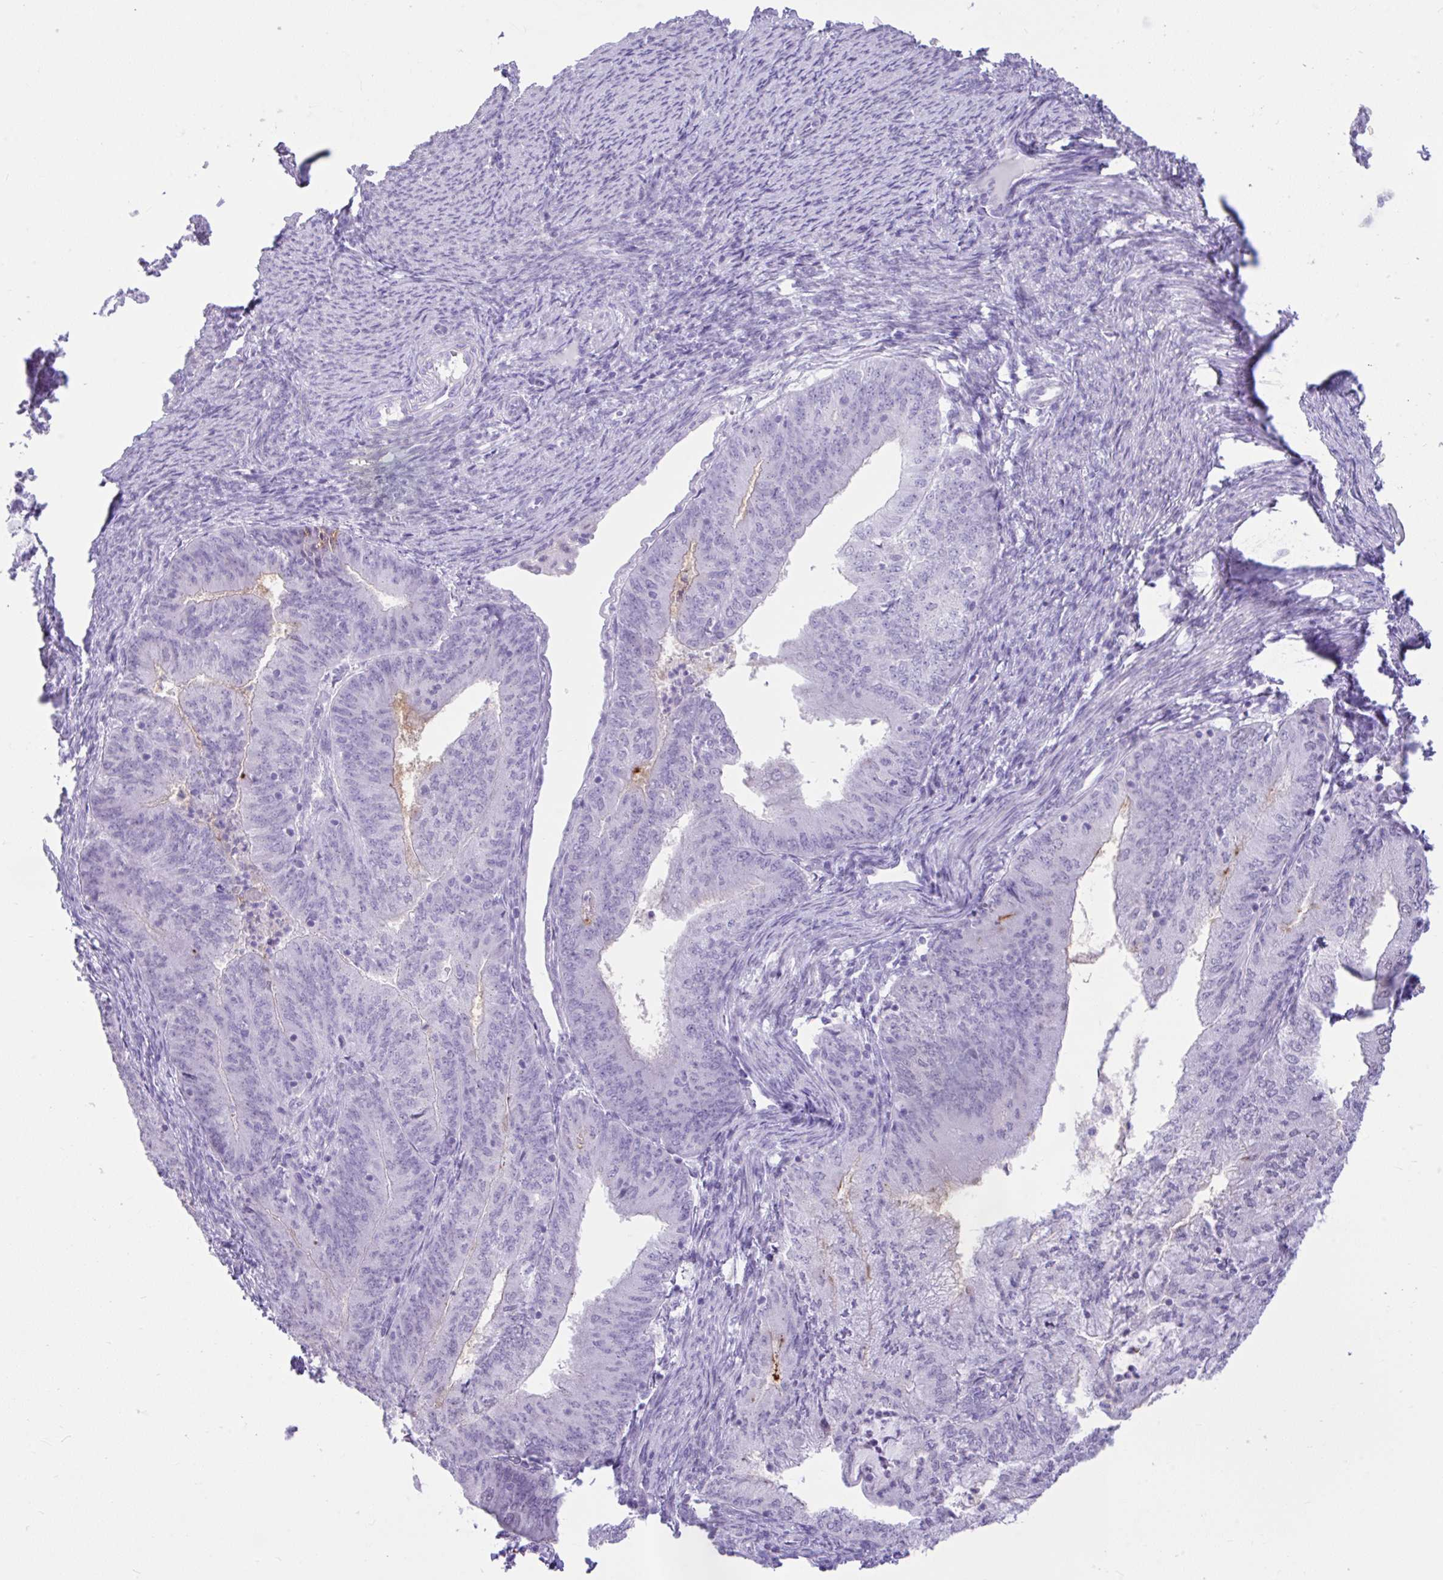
{"staining": {"intensity": "negative", "quantity": "none", "location": "none"}, "tissue": "endometrial cancer", "cell_type": "Tumor cells", "image_type": "cancer", "snomed": [{"axis": "morphology", "description": "Adenocarcinoma, NOS"}, {"axis": "topography", "description": "Endometrium"}], "caption": "The photomicrograph shows no significant positivity in tumor cells of adenocarcinoma (endometrial).", "gene": "REEP1", "patient": {"sex": "female", "age": 57}}